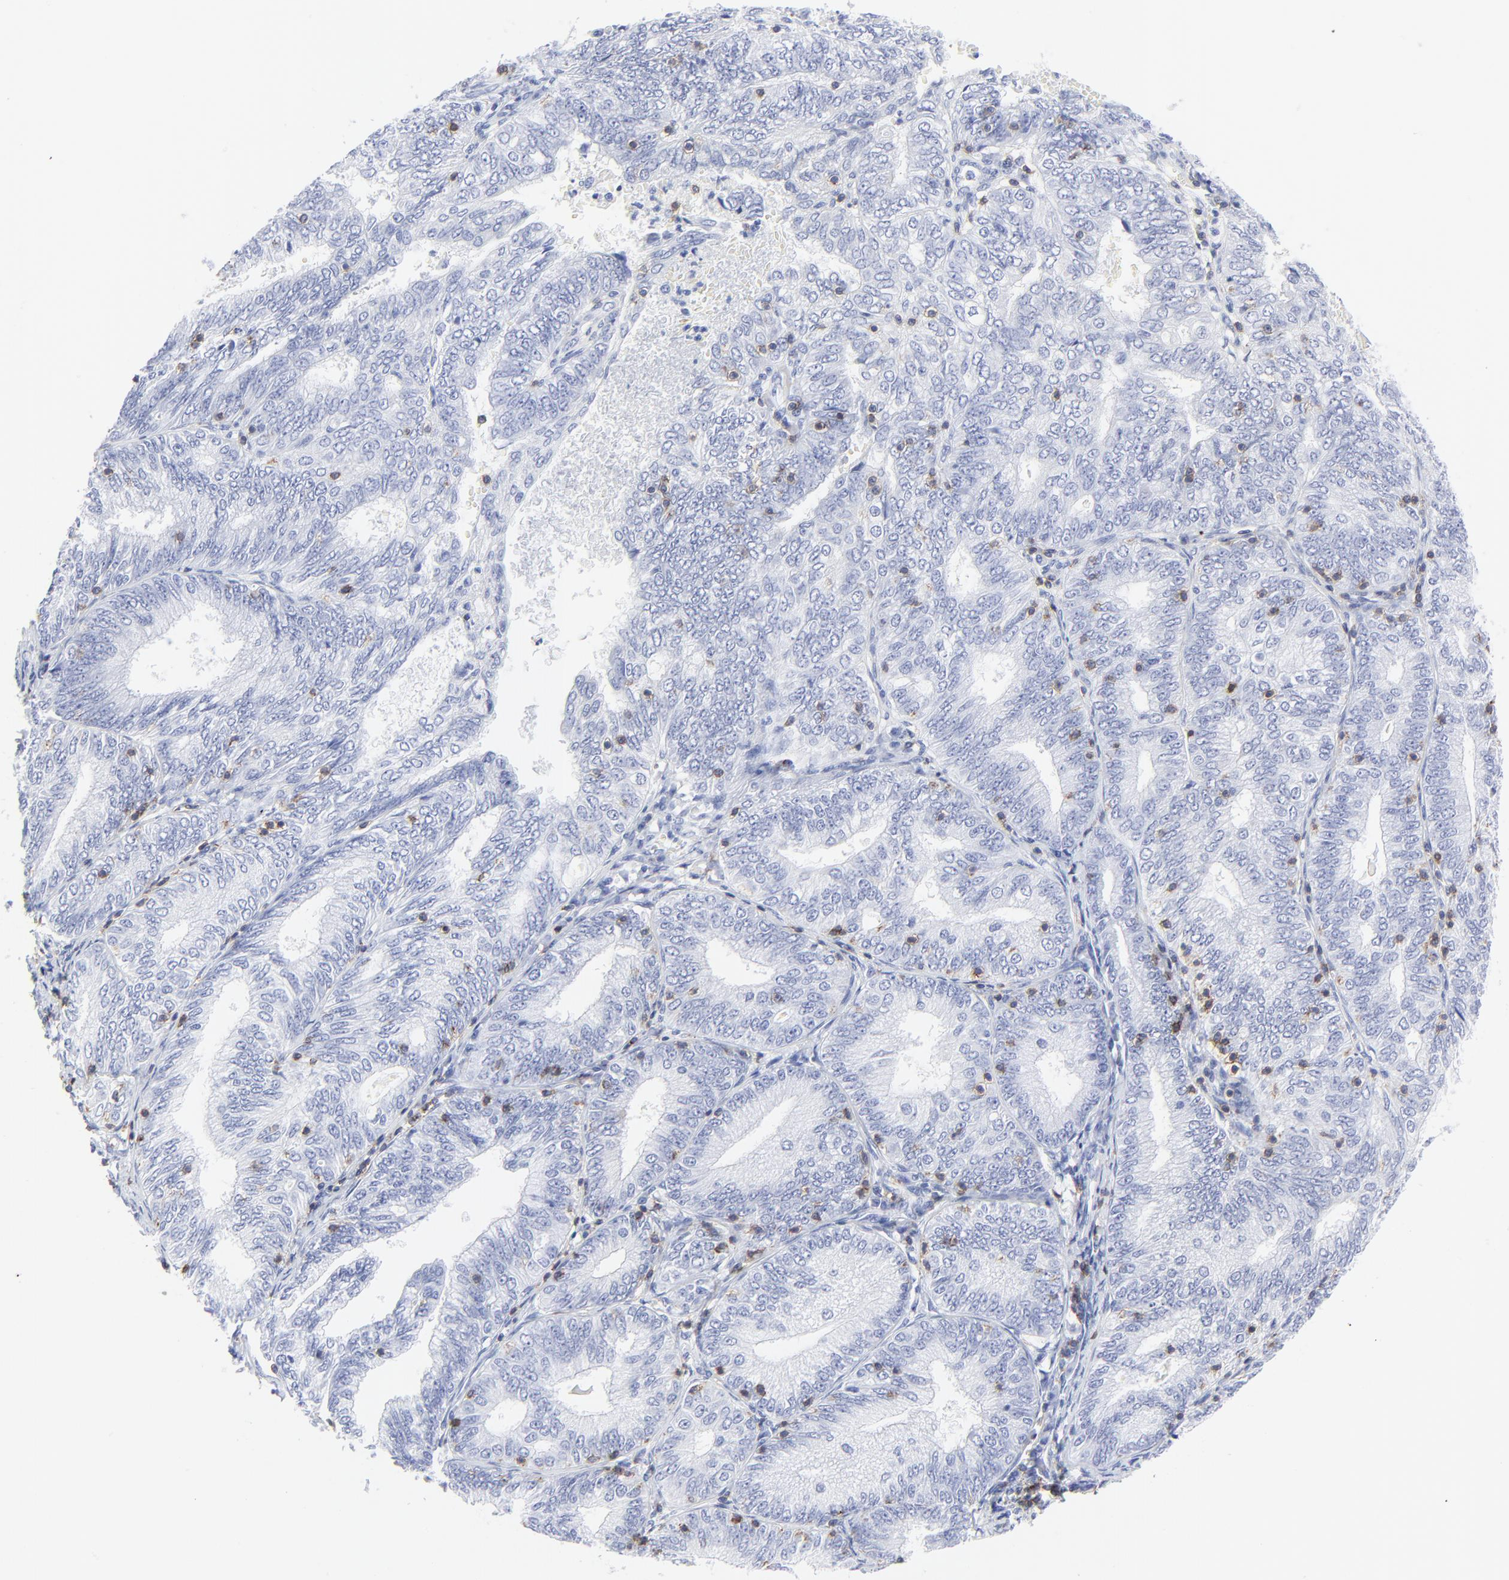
{"staining": {"intensity": "negative", "quantity": "none", "location": "none"}, "tissue": "endometrial cancer", "cell_type": "Tumor cells", "image_type": "cancer", "snomed": [{"axis": "morphology", "description": "Adenocarcinoma, NOS"}, {"axis": "topography", "description": "Endometrium"}], "caption": "An IHC photomicrograph of adenocarcinoma (endometrial) is shown. There is no staining in tumor cells of adenocarcinoma (endometrial).", "gene": "LCK", "patient": {"sex": "female", "age": 69}}